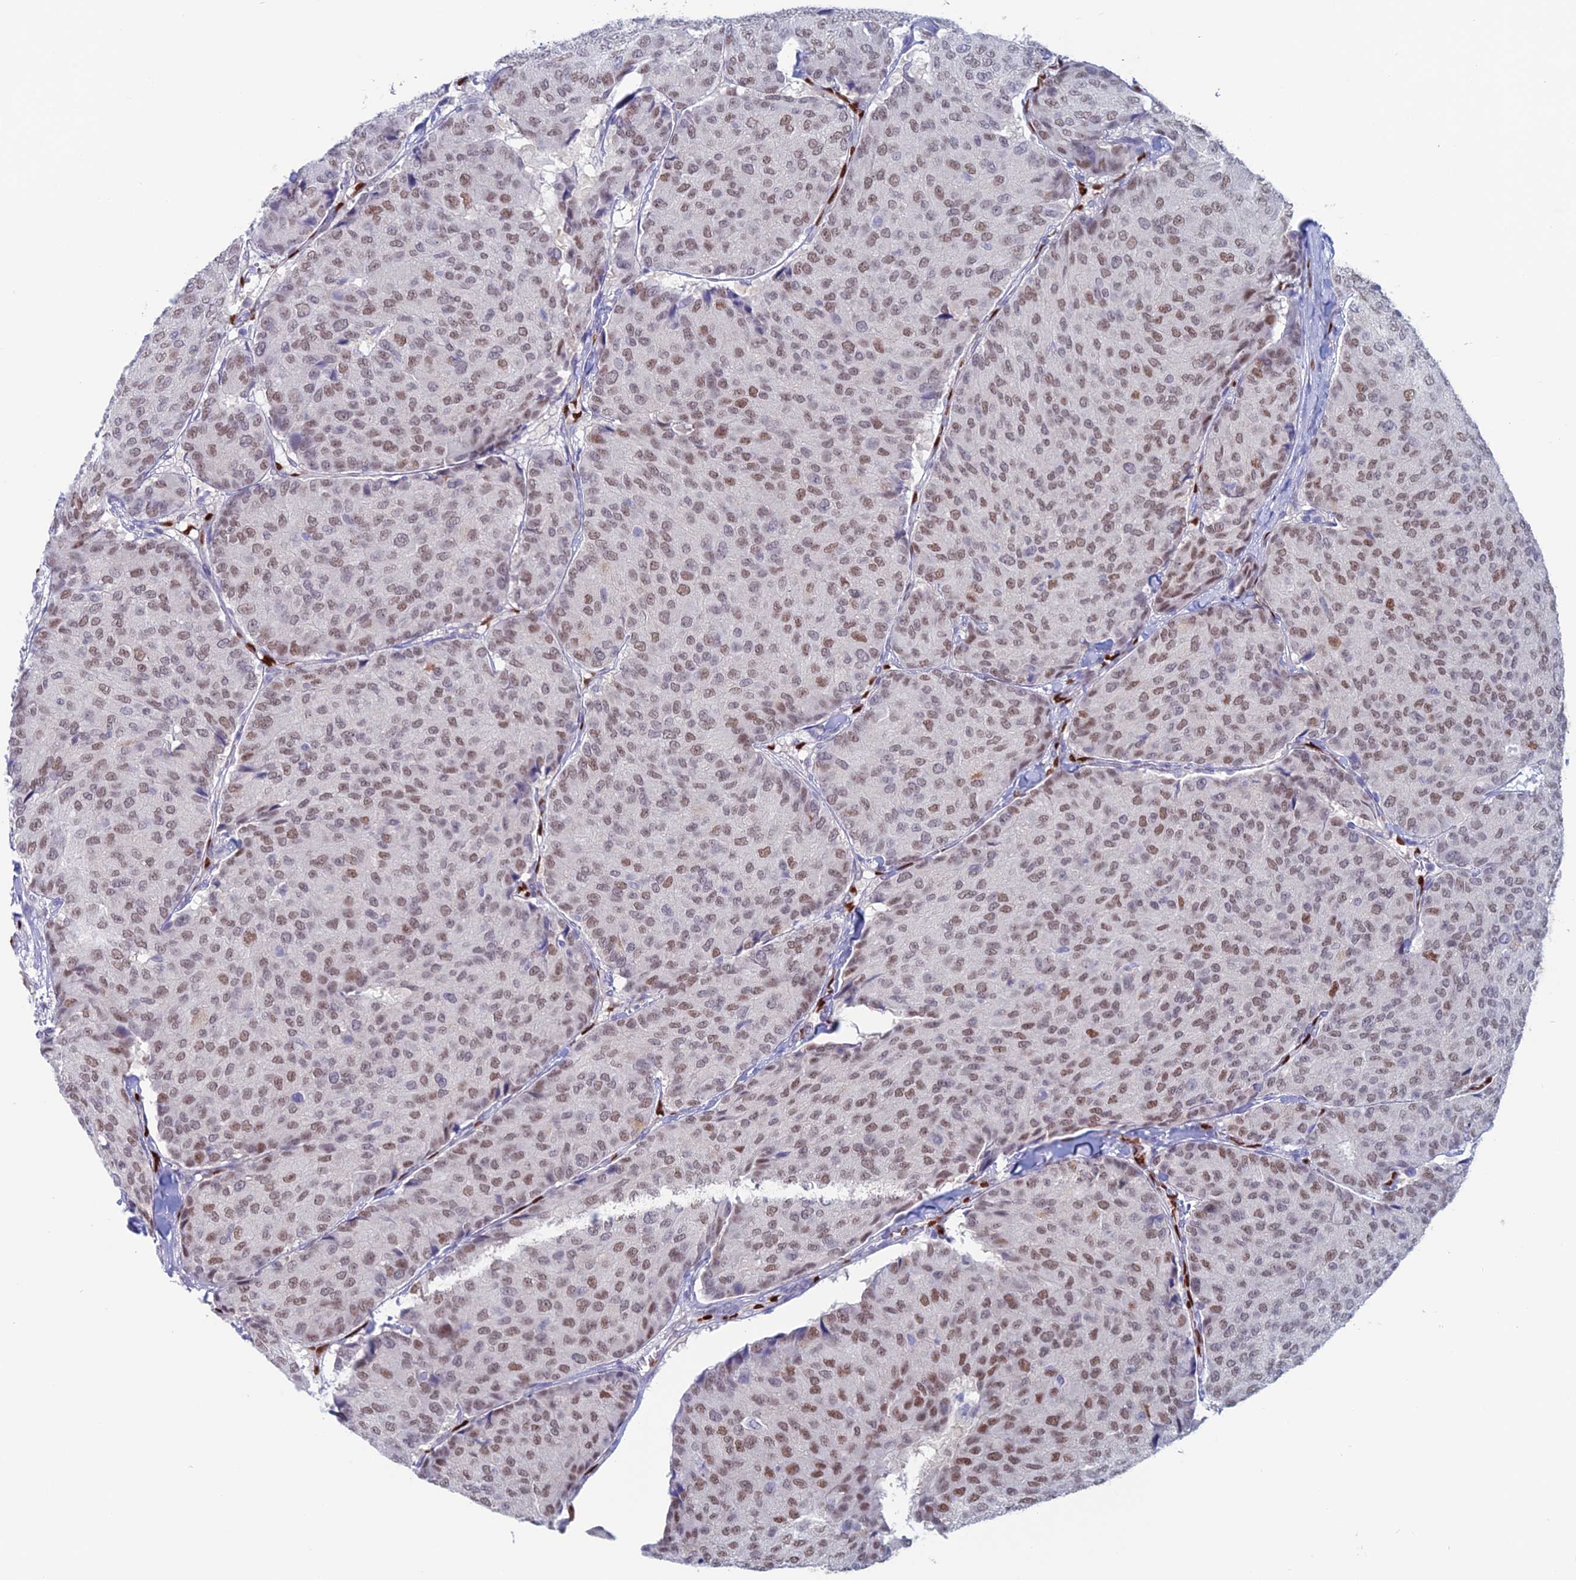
{"staining": {"intensity": "moderate", "quantity": ">75%", "location": "nuclear"}, "tissue": "breast cancer", "cell_type": "Tumor cells", "image_type": "cancer", "snomed": [{"axis": "morphology", "description": "Duct carcinoma"}, {"axis": "topography", "description": "Breast"}], "caption": "Tumor cells exhibit medium levels of moderate nuclear staining in about >75% of cells in human intraductal carcinoma (breast). (DAB (3,3'-diaminobenzidine) IHC, brown staining for protein, blue staining for nuclei).", "gene": "NOL4L", "patient": {"sex": "female", "age": 75}}